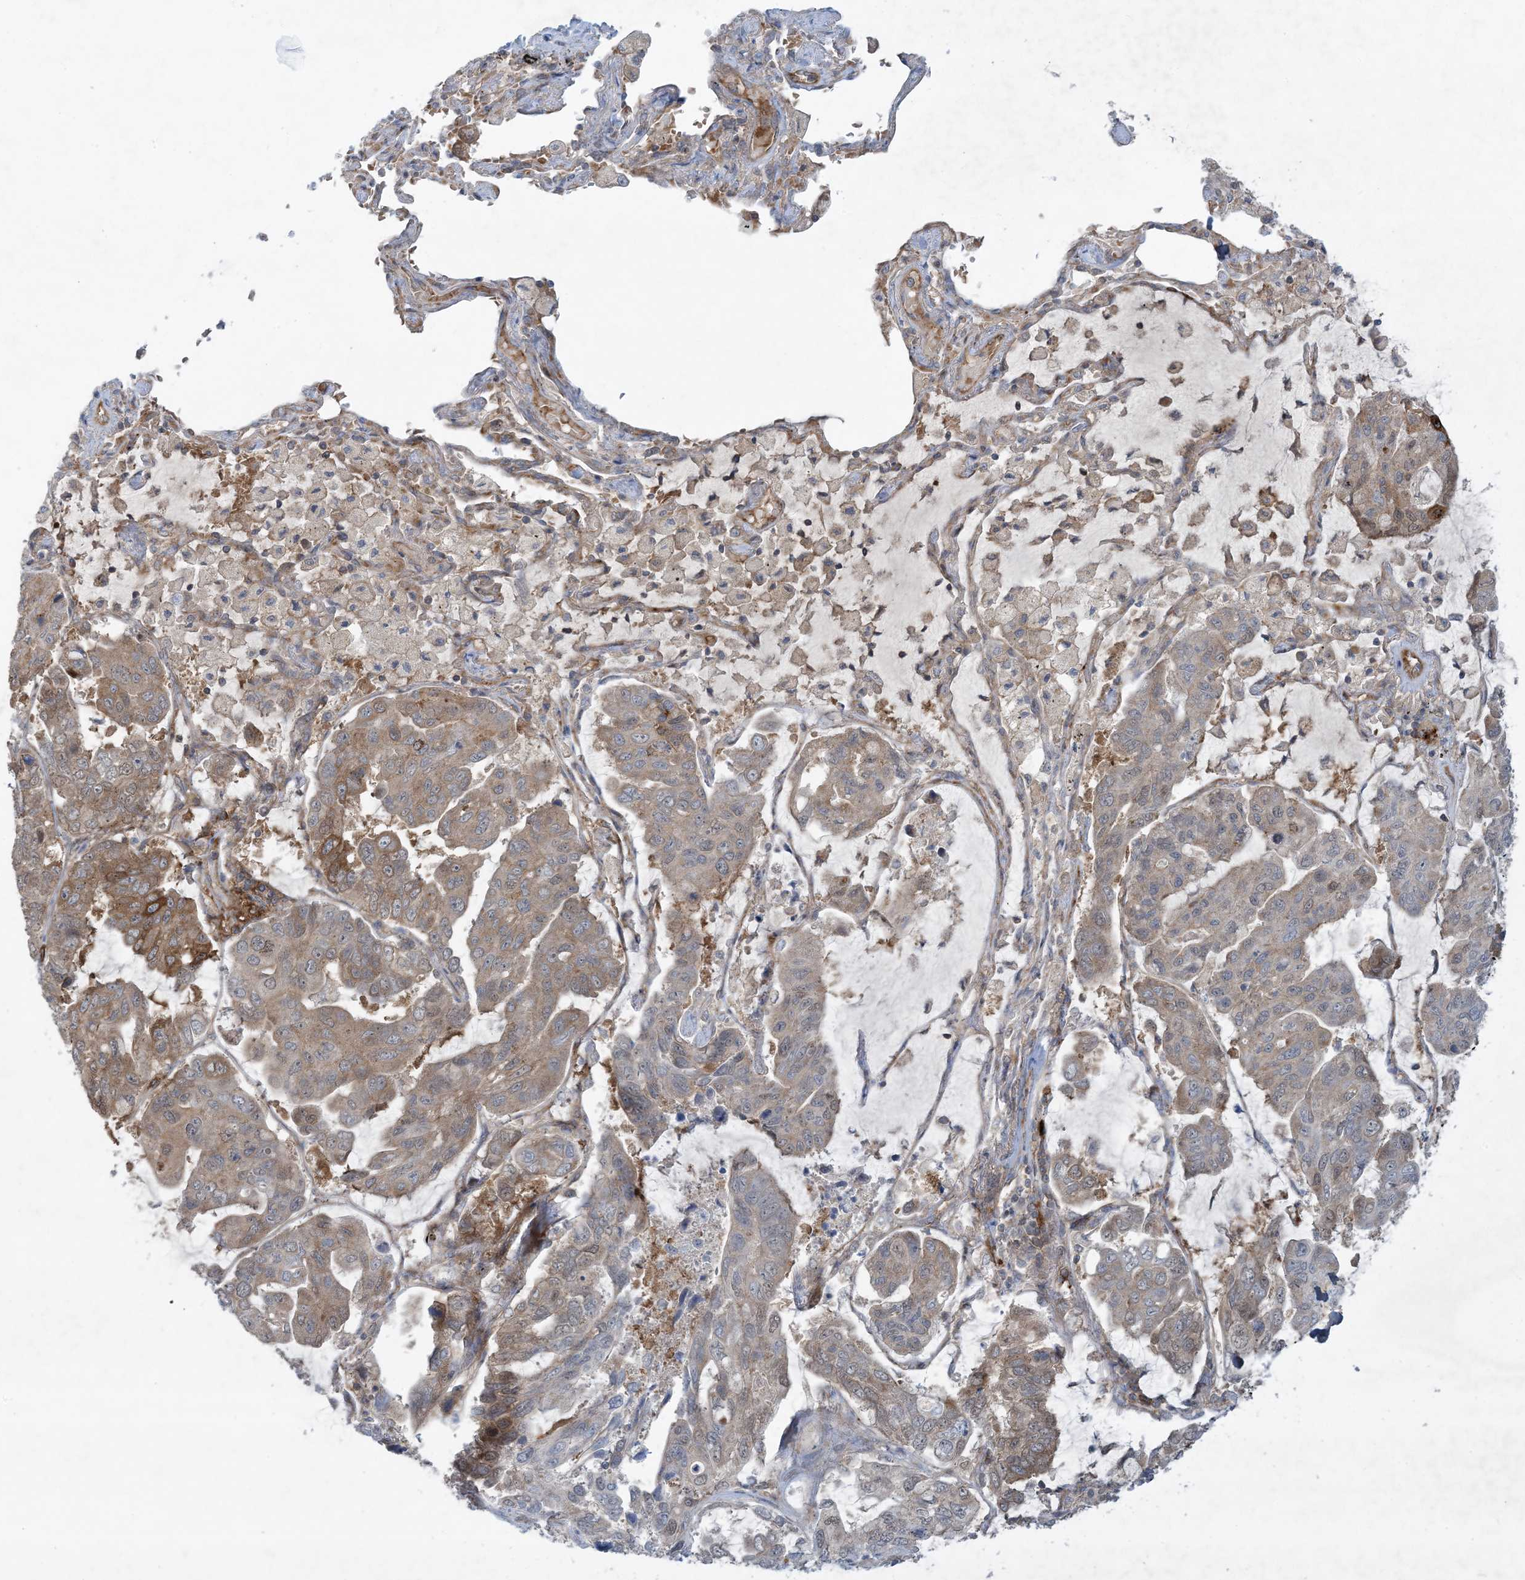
{"staining": {"intensity": "moderate", "quantity": "<25%", "location": "cytoplasmic/membranous"}, "tissue": "lung cancer", "cell_type": "Tumor cells", "image_type": "cancer", "snomed": [{"axis": "morphology", "description": "Adenocarcinoma, NOS"}, {"axis": "topography", "description": "Lung"}], "caption": "Protein analysis of lung cancer tissue exhibits moderate cytoplasmic/membranous positivity in about <25% of tumor cells.", "gene": "STAM2", "patient": {"sex": "male", "age": 64}}